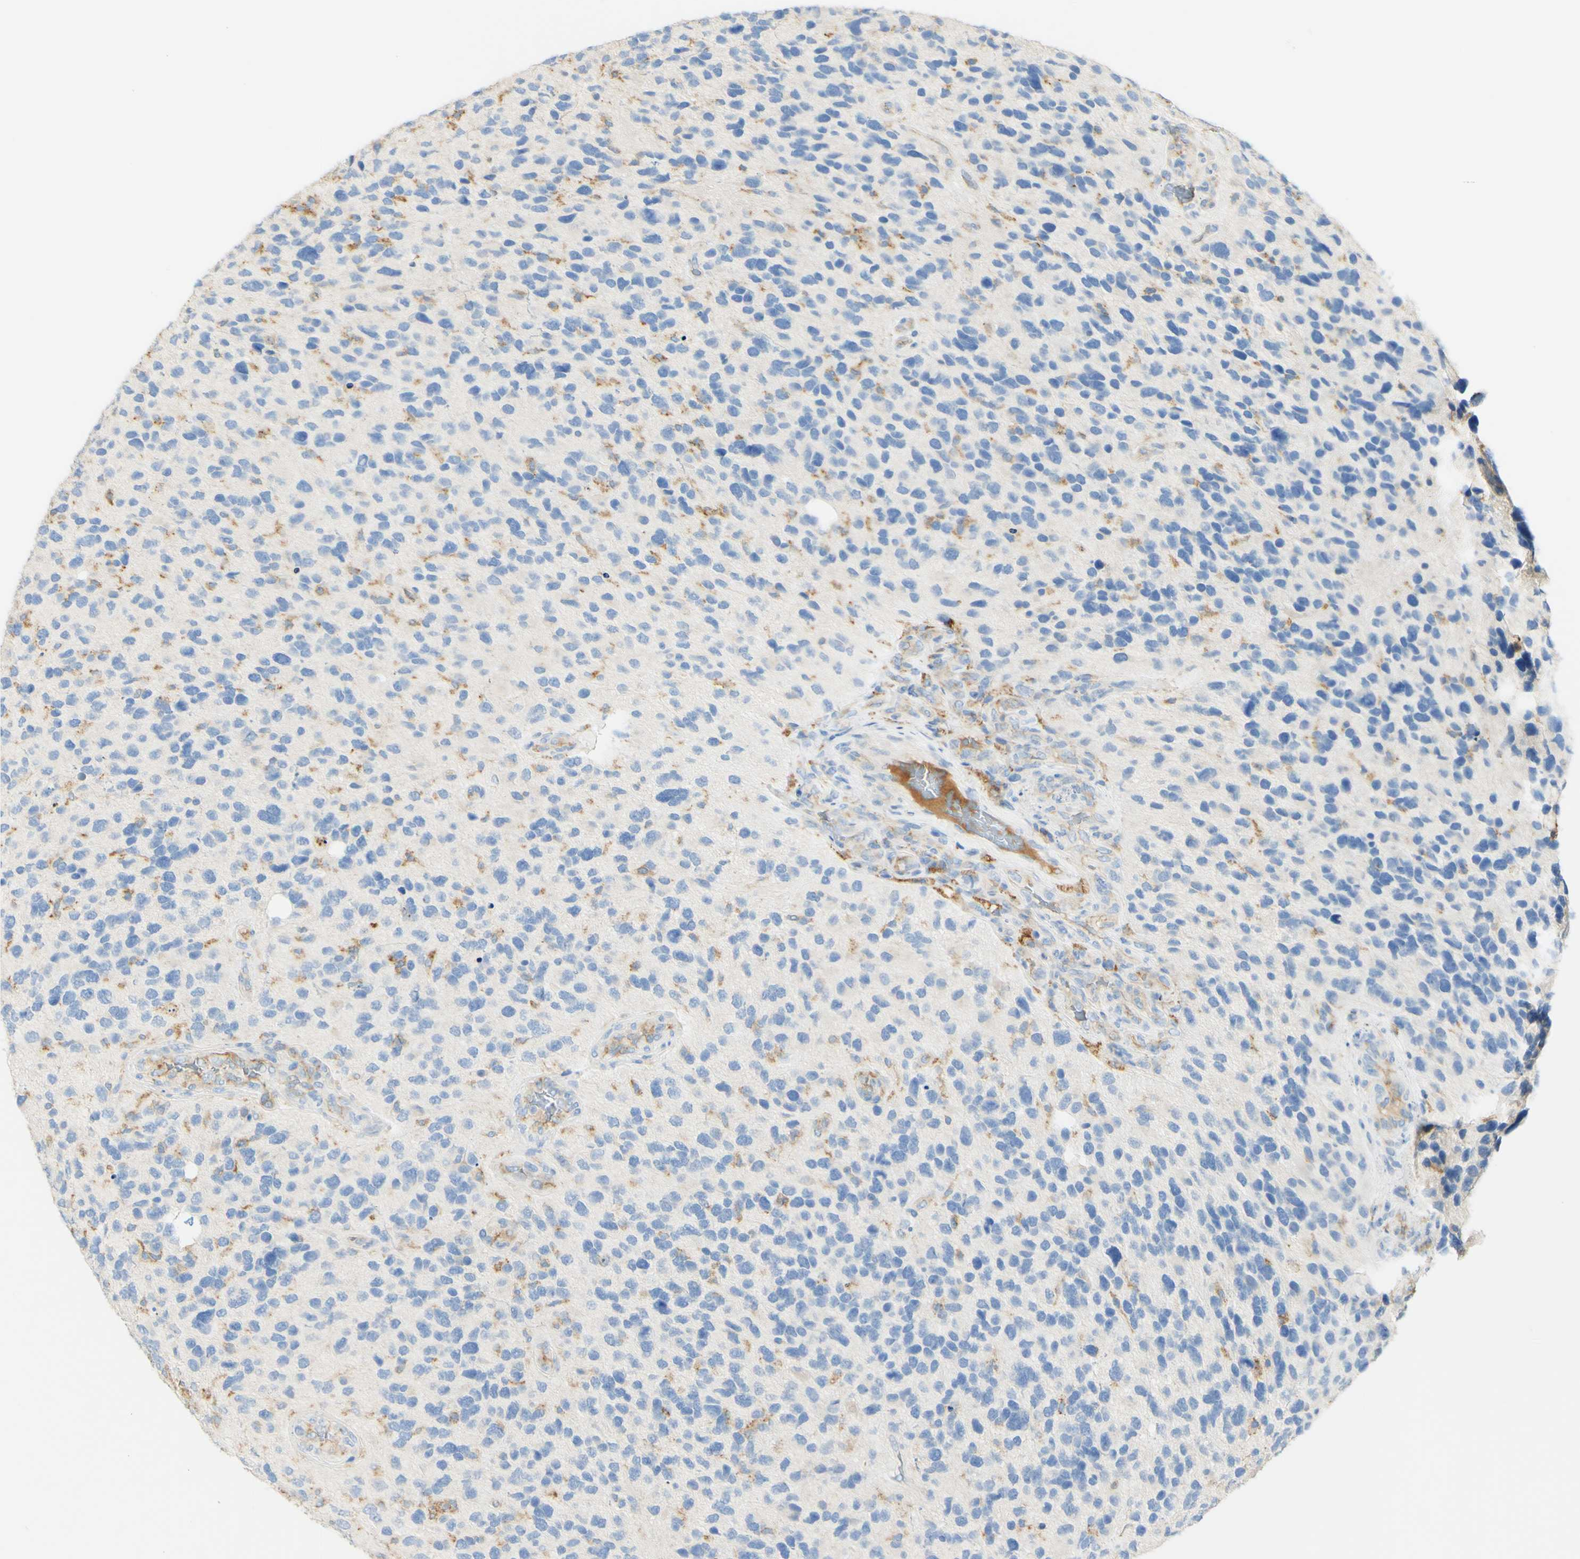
{"staining": {"intensity": "negative", "quantity": "none", "location": "none"}, "tissue": "glioma", "cell_type": "Tumor cells", "image_type": "cancer", "snomed": [{"axis": "morphology", "description": "Glioma, malignant, High grade"}, {"axis": "topography", "description": "Brain"}], "caption": "A high-resolution photomicrograph shows immunohistochemistry (IHC) staining of malignant glioma (high-grade), which shows no significant positivity in tumor cells.", "gene": "FCGRT", "patient": {"sex": "female", "age": 58}}